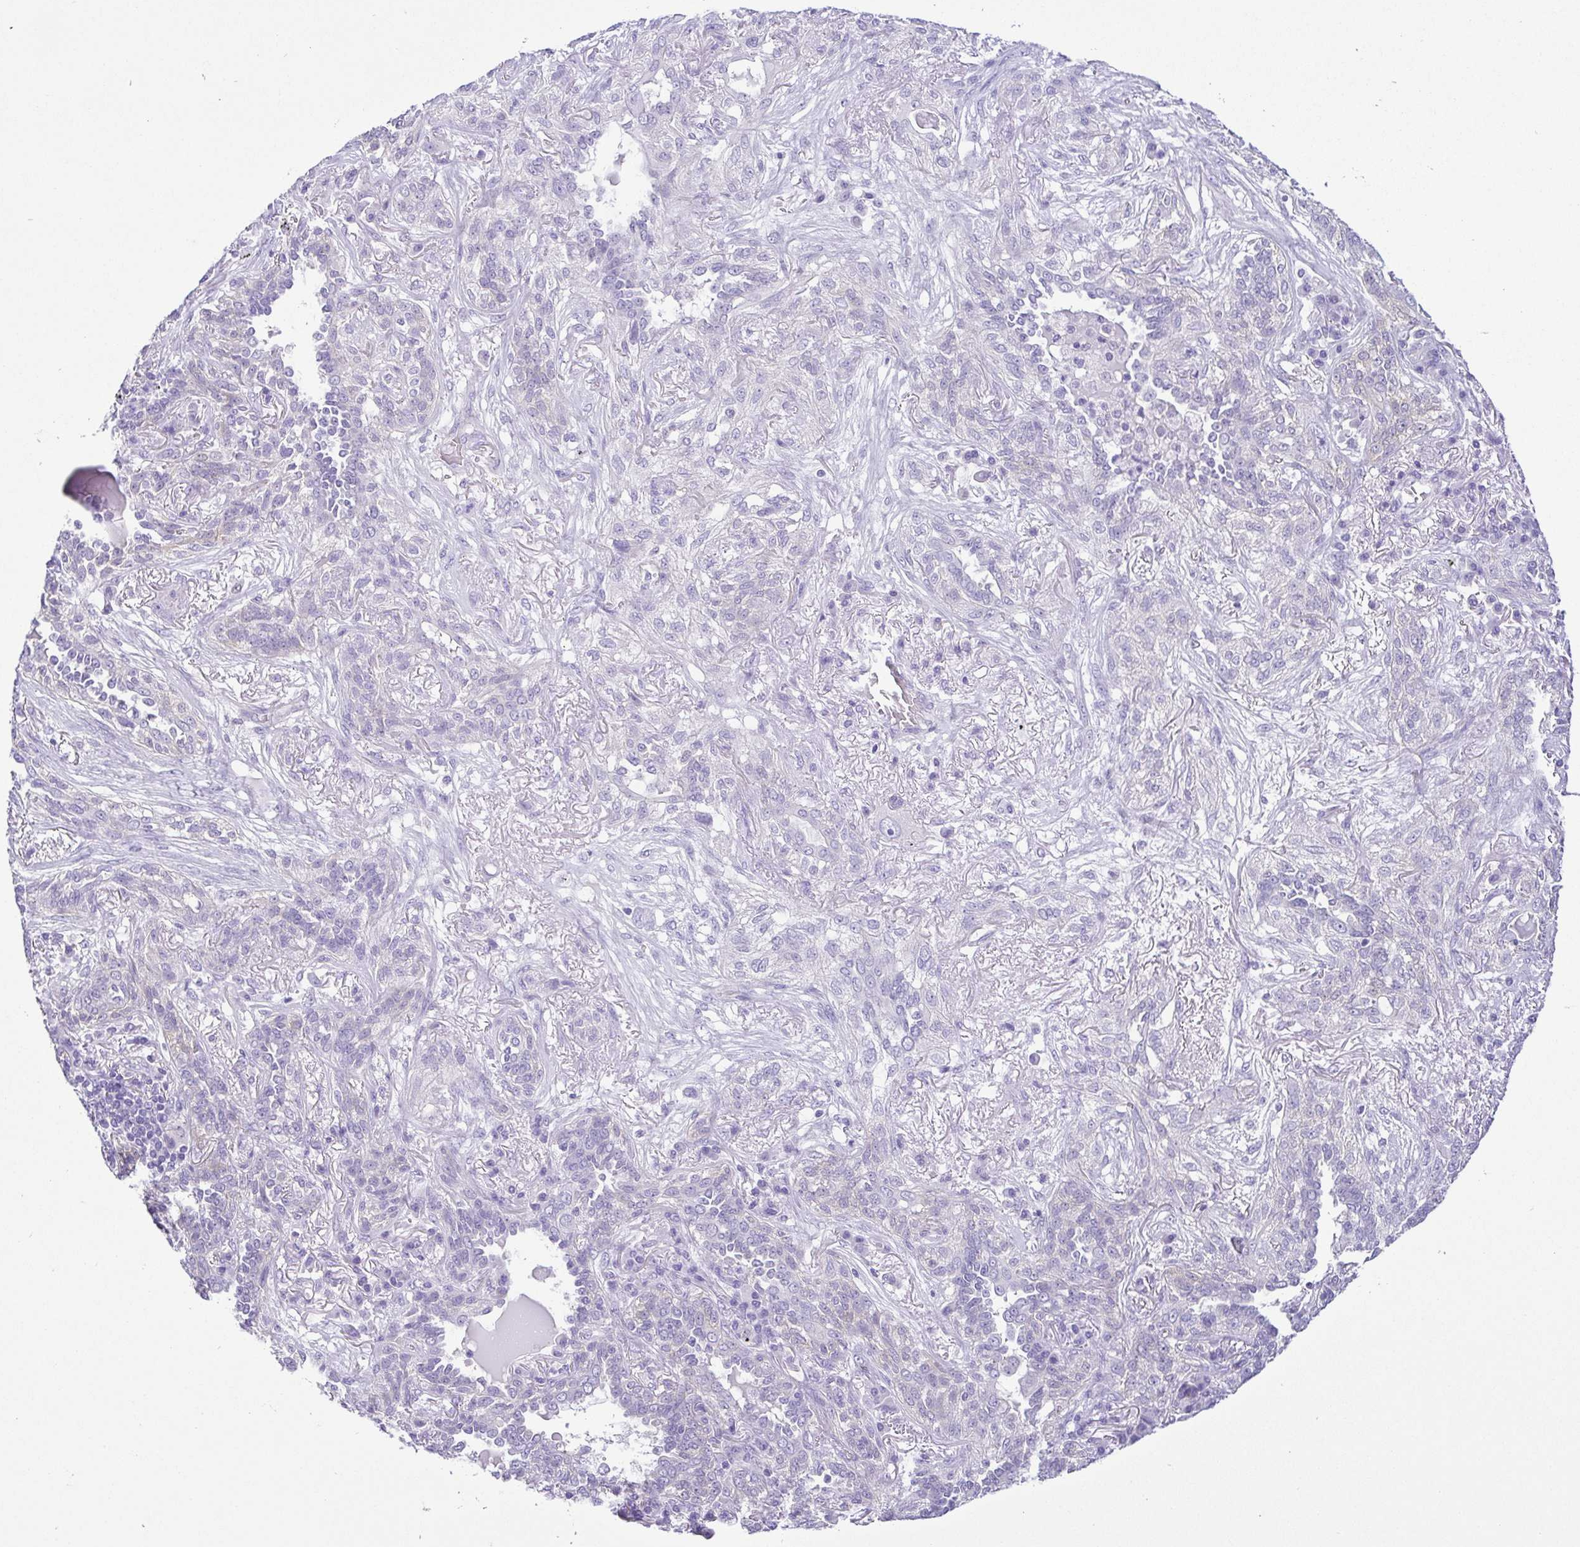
{"staining": {"intensity": "negative", "quantity": "none", "location": "none"}, "tissue": "lung cancer", "cell_type": "Tumor cells", "image_type": "cancer", "snomed": [{"axis": "morphology", "description": "Squamous cell carcinoma, NOS"}, {"axis": "topography", "description": "Lung"}], "caption": "Immunohistochemical staining of lung squamous cell carcinoma exhibits no significant expression in tumor cells.", "gene": "EPB42", "patient": {"sex": "female", "age": 70}}